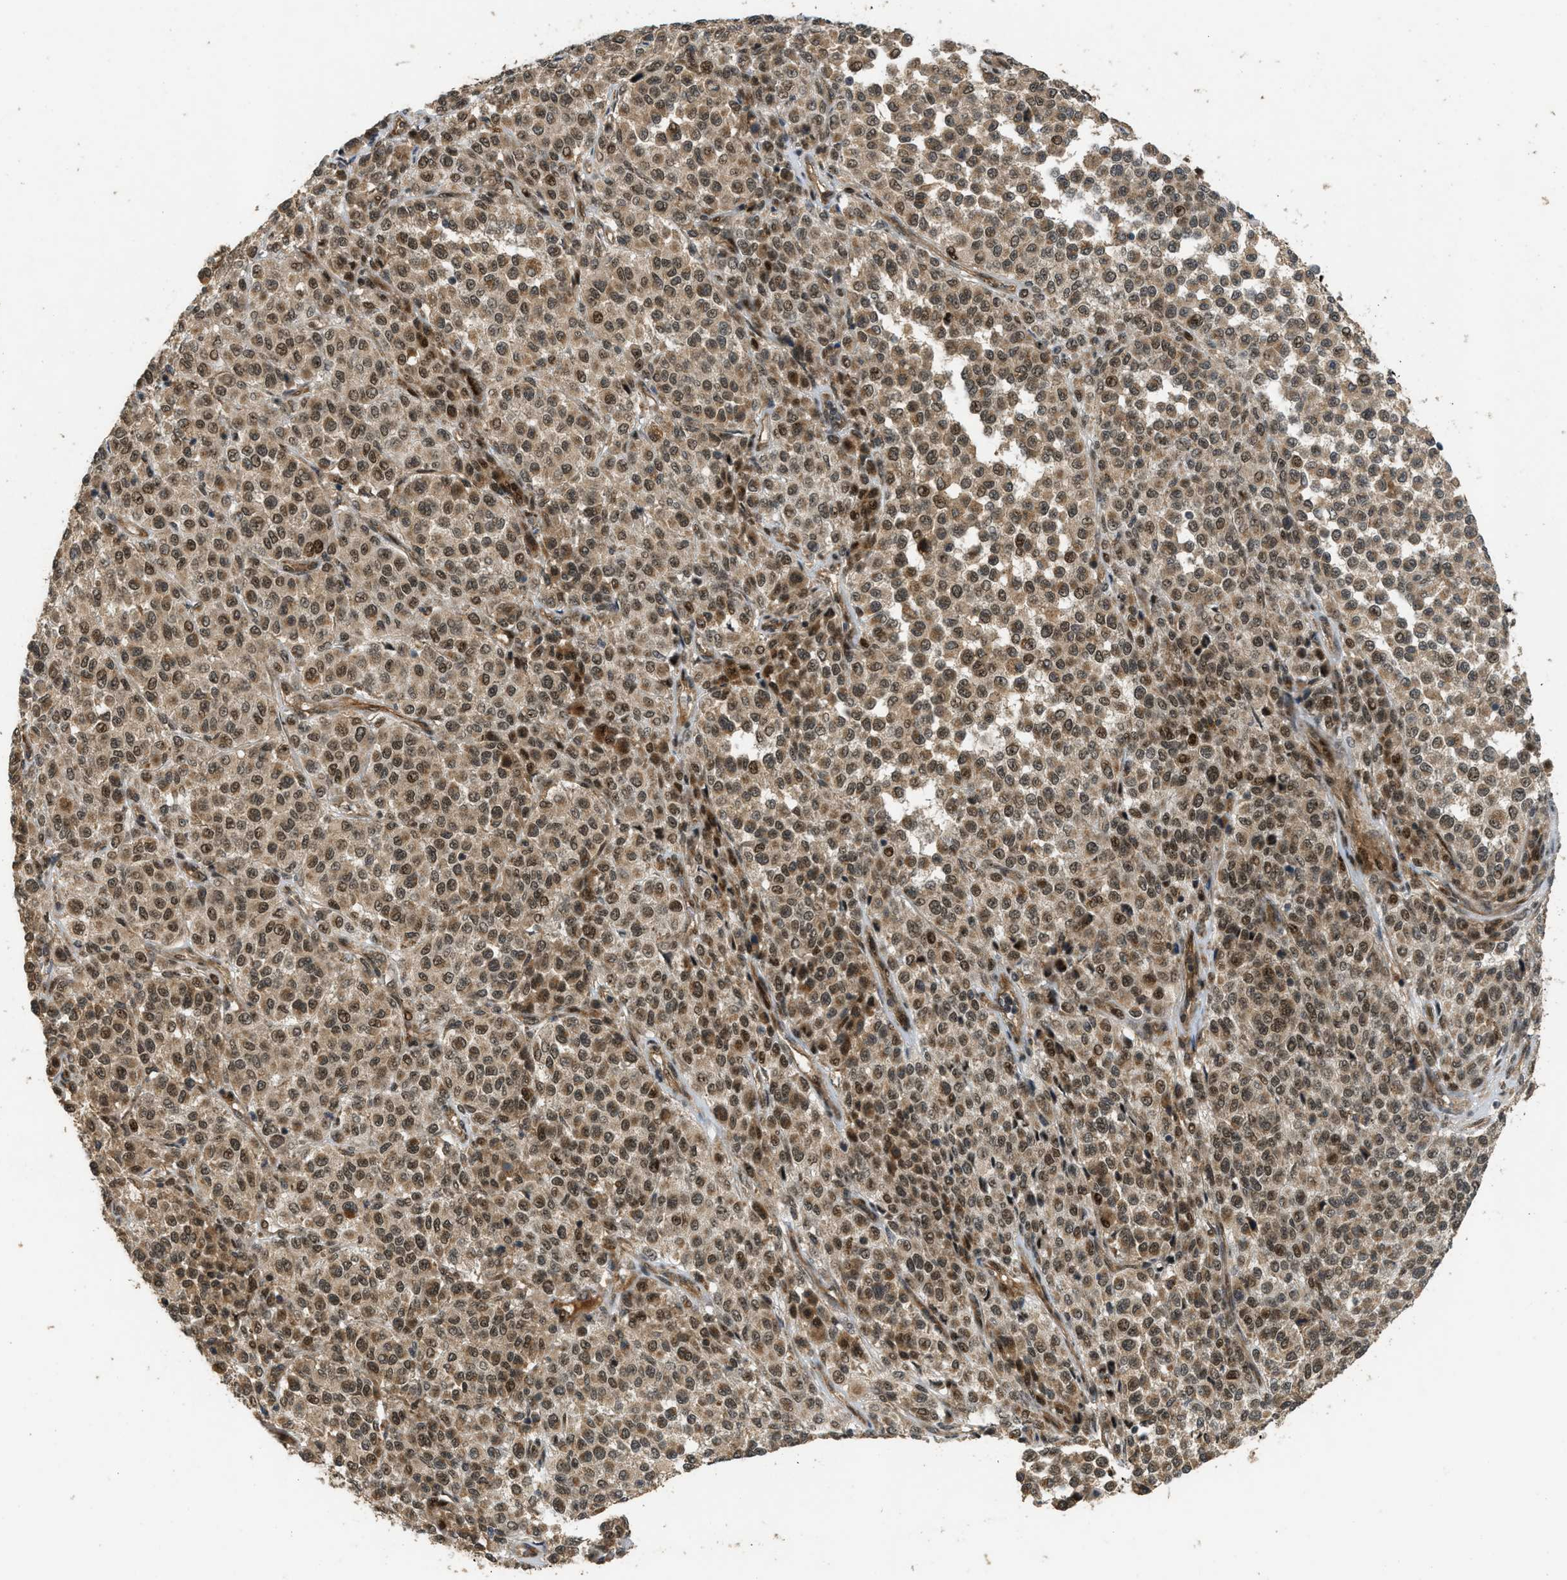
{"staining": {"intensity": "moderate", "quantity": ">75%", "location": "cytoplasmic/membranous,nuclear"}, "tissue": "melanoma", "cell_type": "Tumor cells", "image_type": "cancer", "snomed": [{"axis": "morphology", "description": "Malignant melanoma, Metastatic site"}, {"axis": "topography", "description": "Pancreas"}], "caption": "Immunohistochemical staining of malignant melanoma (metastatic site) reveals medium levels of moderate cytoplasmic/membranous and nuclear protein expression in approximately >75% of tumor cells.", "gene": "GET1", "patient": {"sex": "female", "age": 30}}